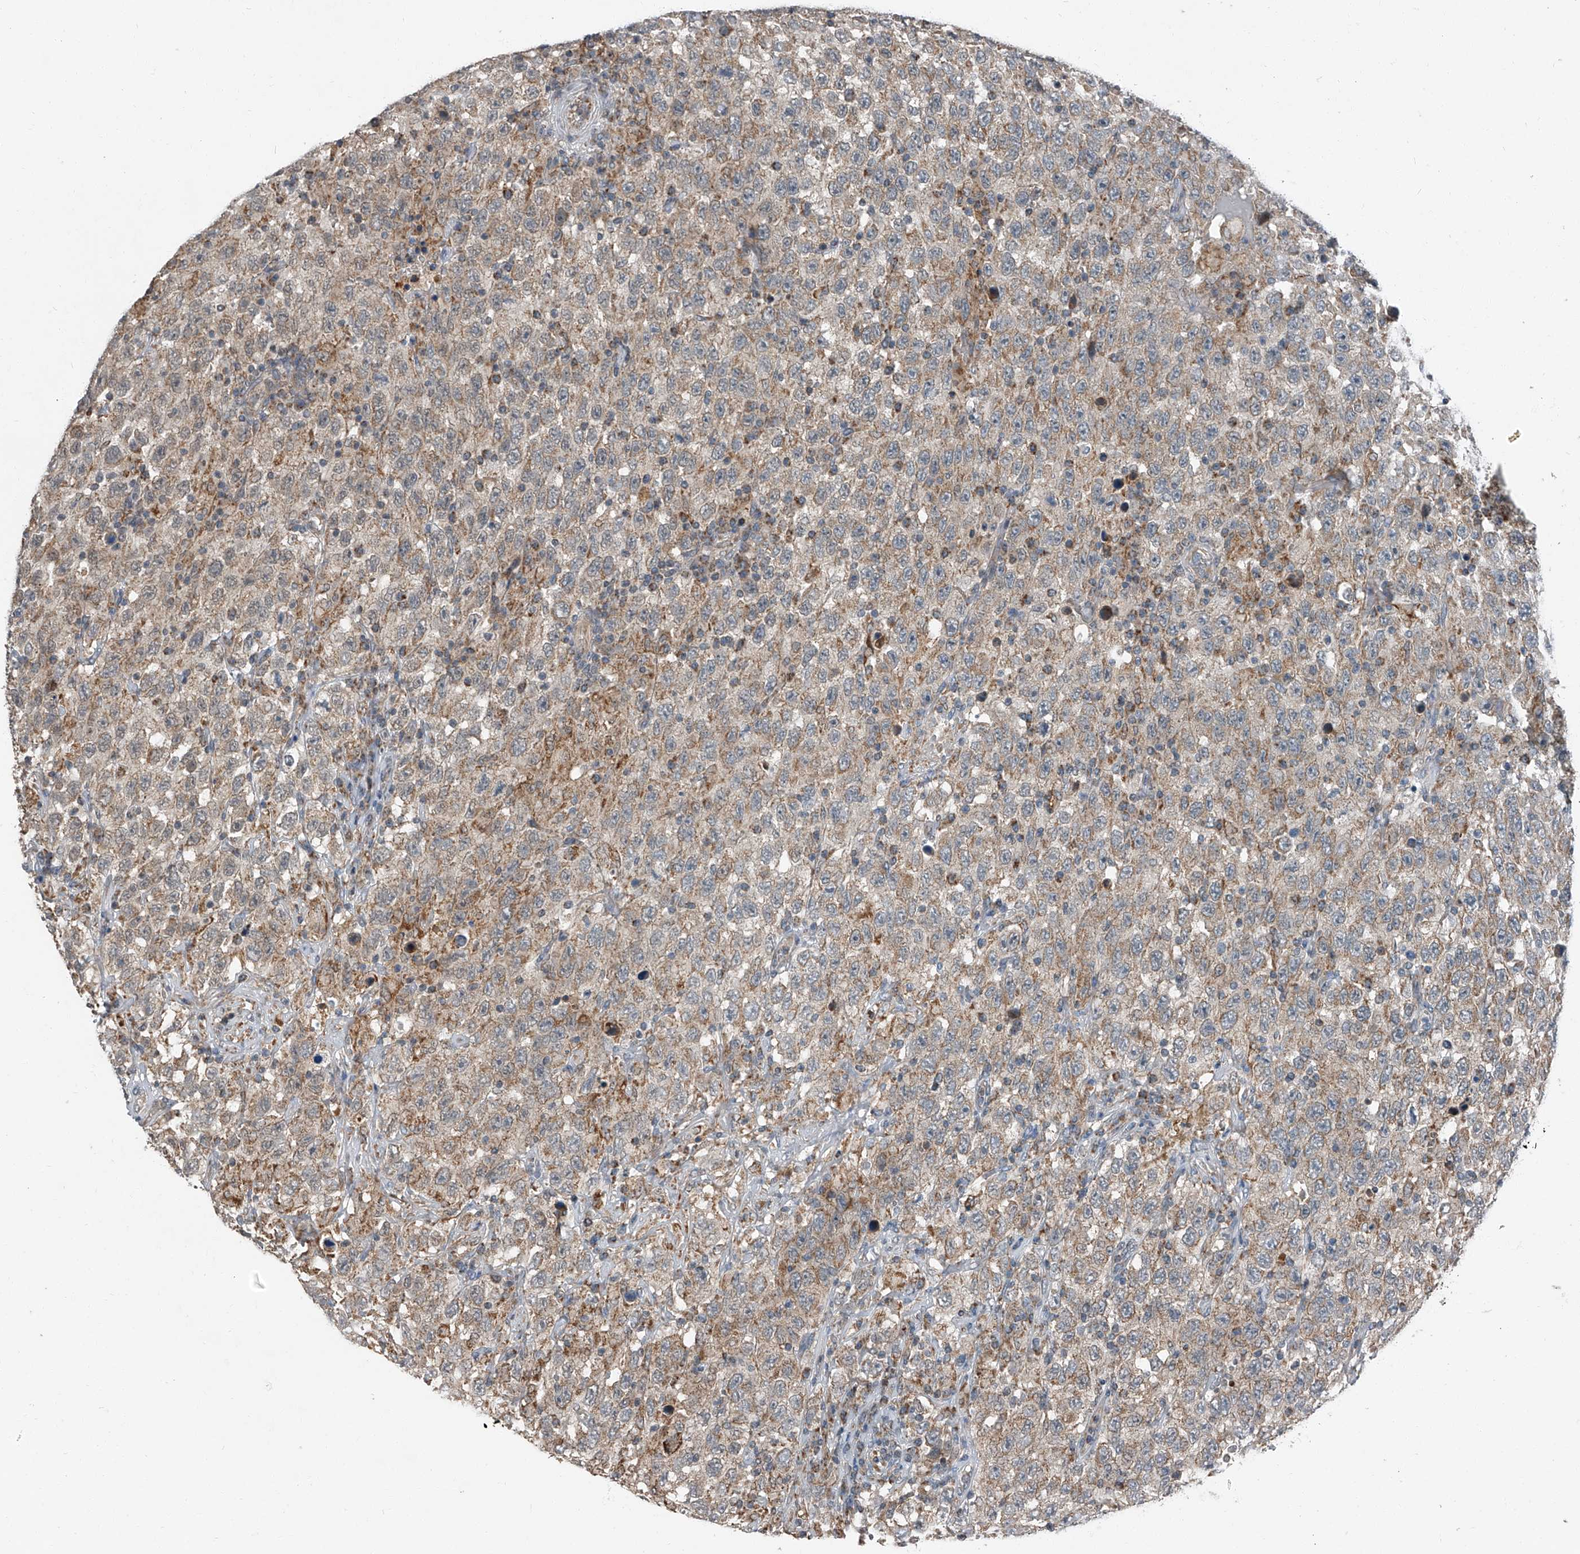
{"staining": {"intensity": "moderate", "quantity": ">75%", "location": "cytoplasmic/membranous"}, "tissue": "testis cancer", "cell_type": "Tumor cells", "image_type": "cancer", "snomed": [{"axis": "morphology", "description": "Seminoma, NOS"}, {"axis": "topography", "description": "Testis"}], "caption": "There is medium levels of moderate cytoplasmic/membranous staining in tumor cells of seminoma (testis), as demonstrated by immunohistochemical staining (brown color).", "gene": "CHRNA7", "patient": {"sex": "male", "age": 65}}